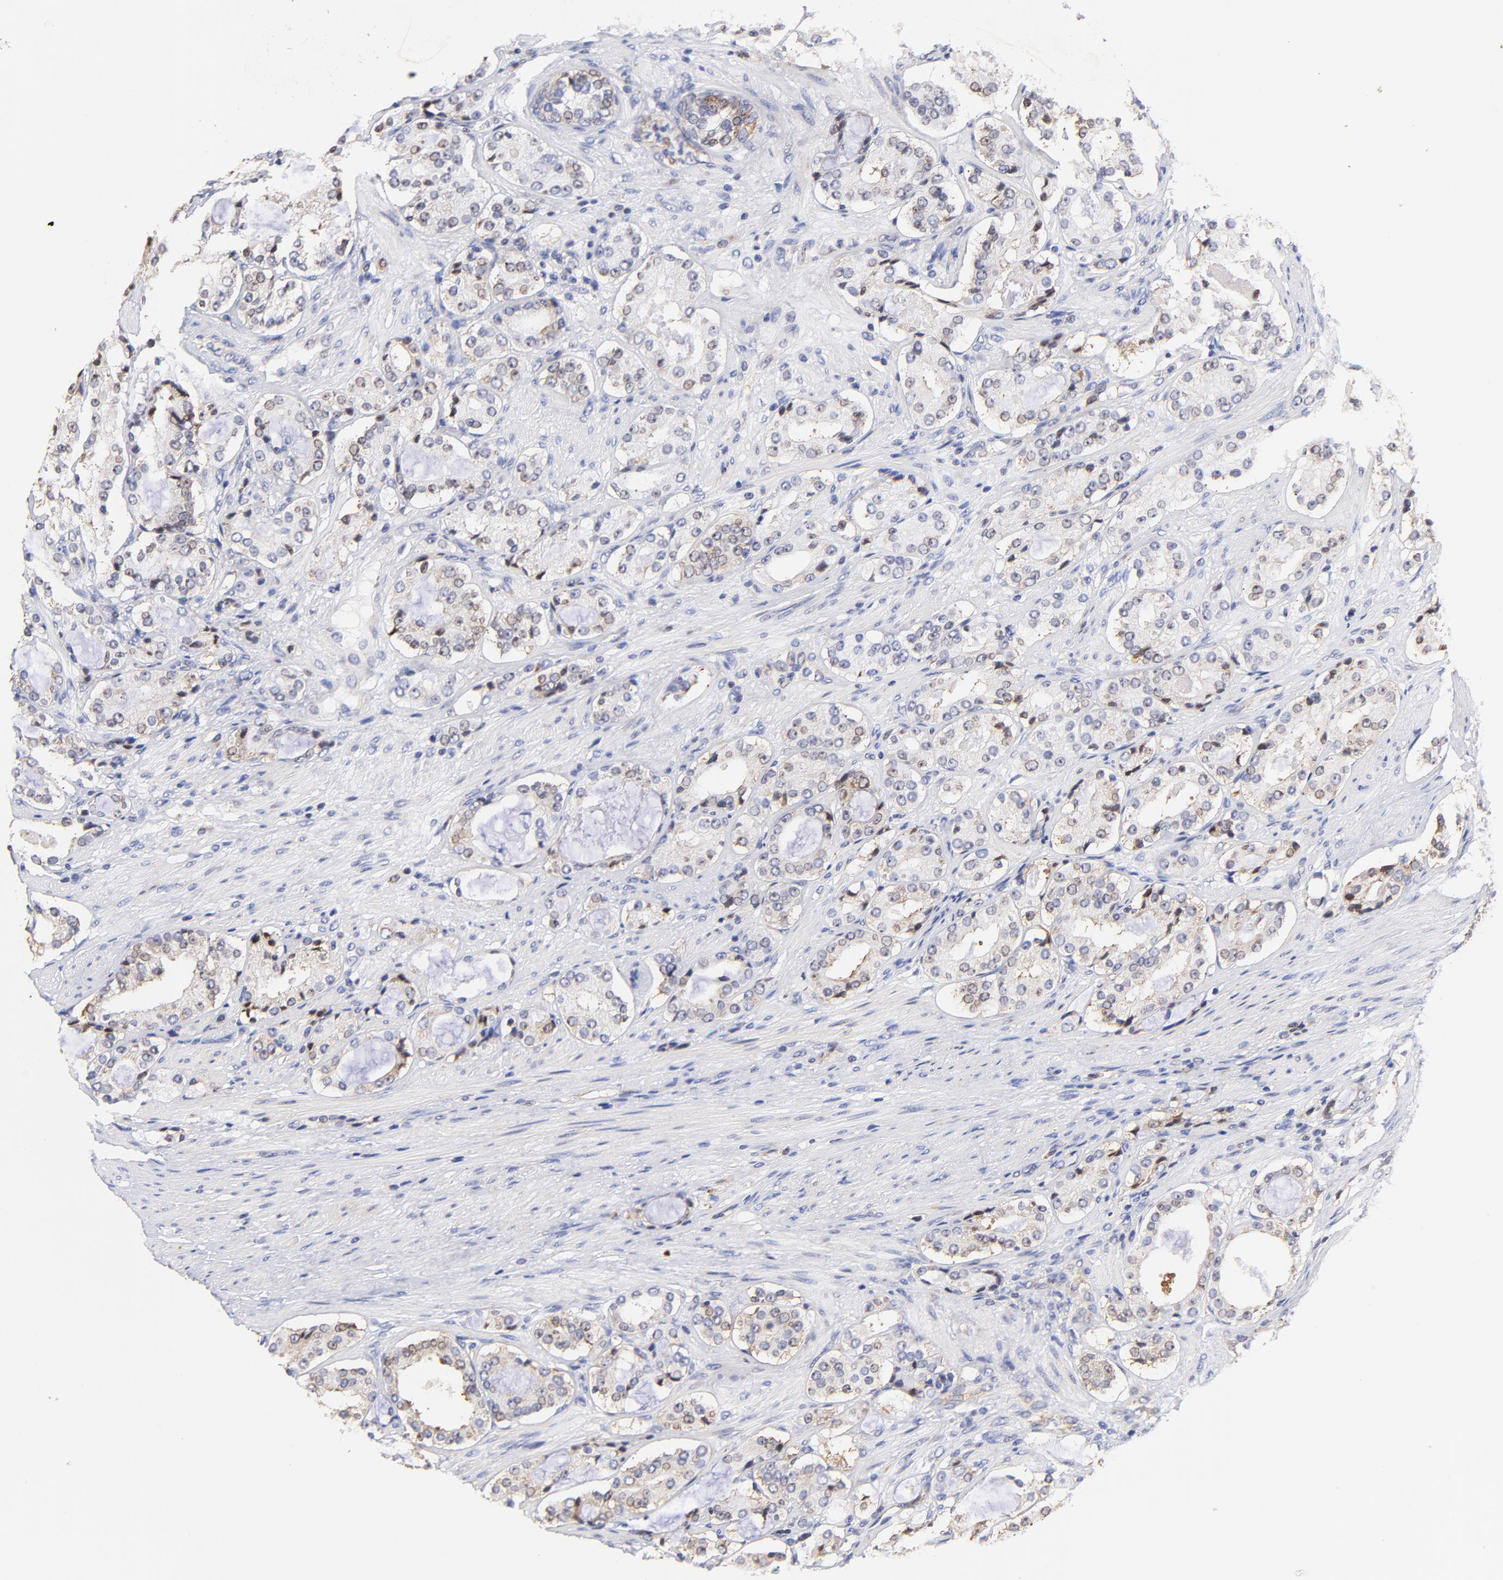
{"staining": {"intensity": "moderate", "quantity": "25%-75%", "location": "cytoplasmic/membranous"}, "tissue": "prostate cancer", "cell_type": "Tumor cells", "image_type": "cancer", "snomed": [{"axis": "morphology", "description": "Adenocarcinoma, High grade"}, {"axis": "topography", "description": "Prostate"}], "caption": "Protein expression analysis of human prostate adenocarcinoma (high-grade) reveals moderate cytoplasmic/membranous positivity in about 25%-75% of tumor cells.", "gene": "RPL27", "patient": {"sex": "male", "age": 72}}